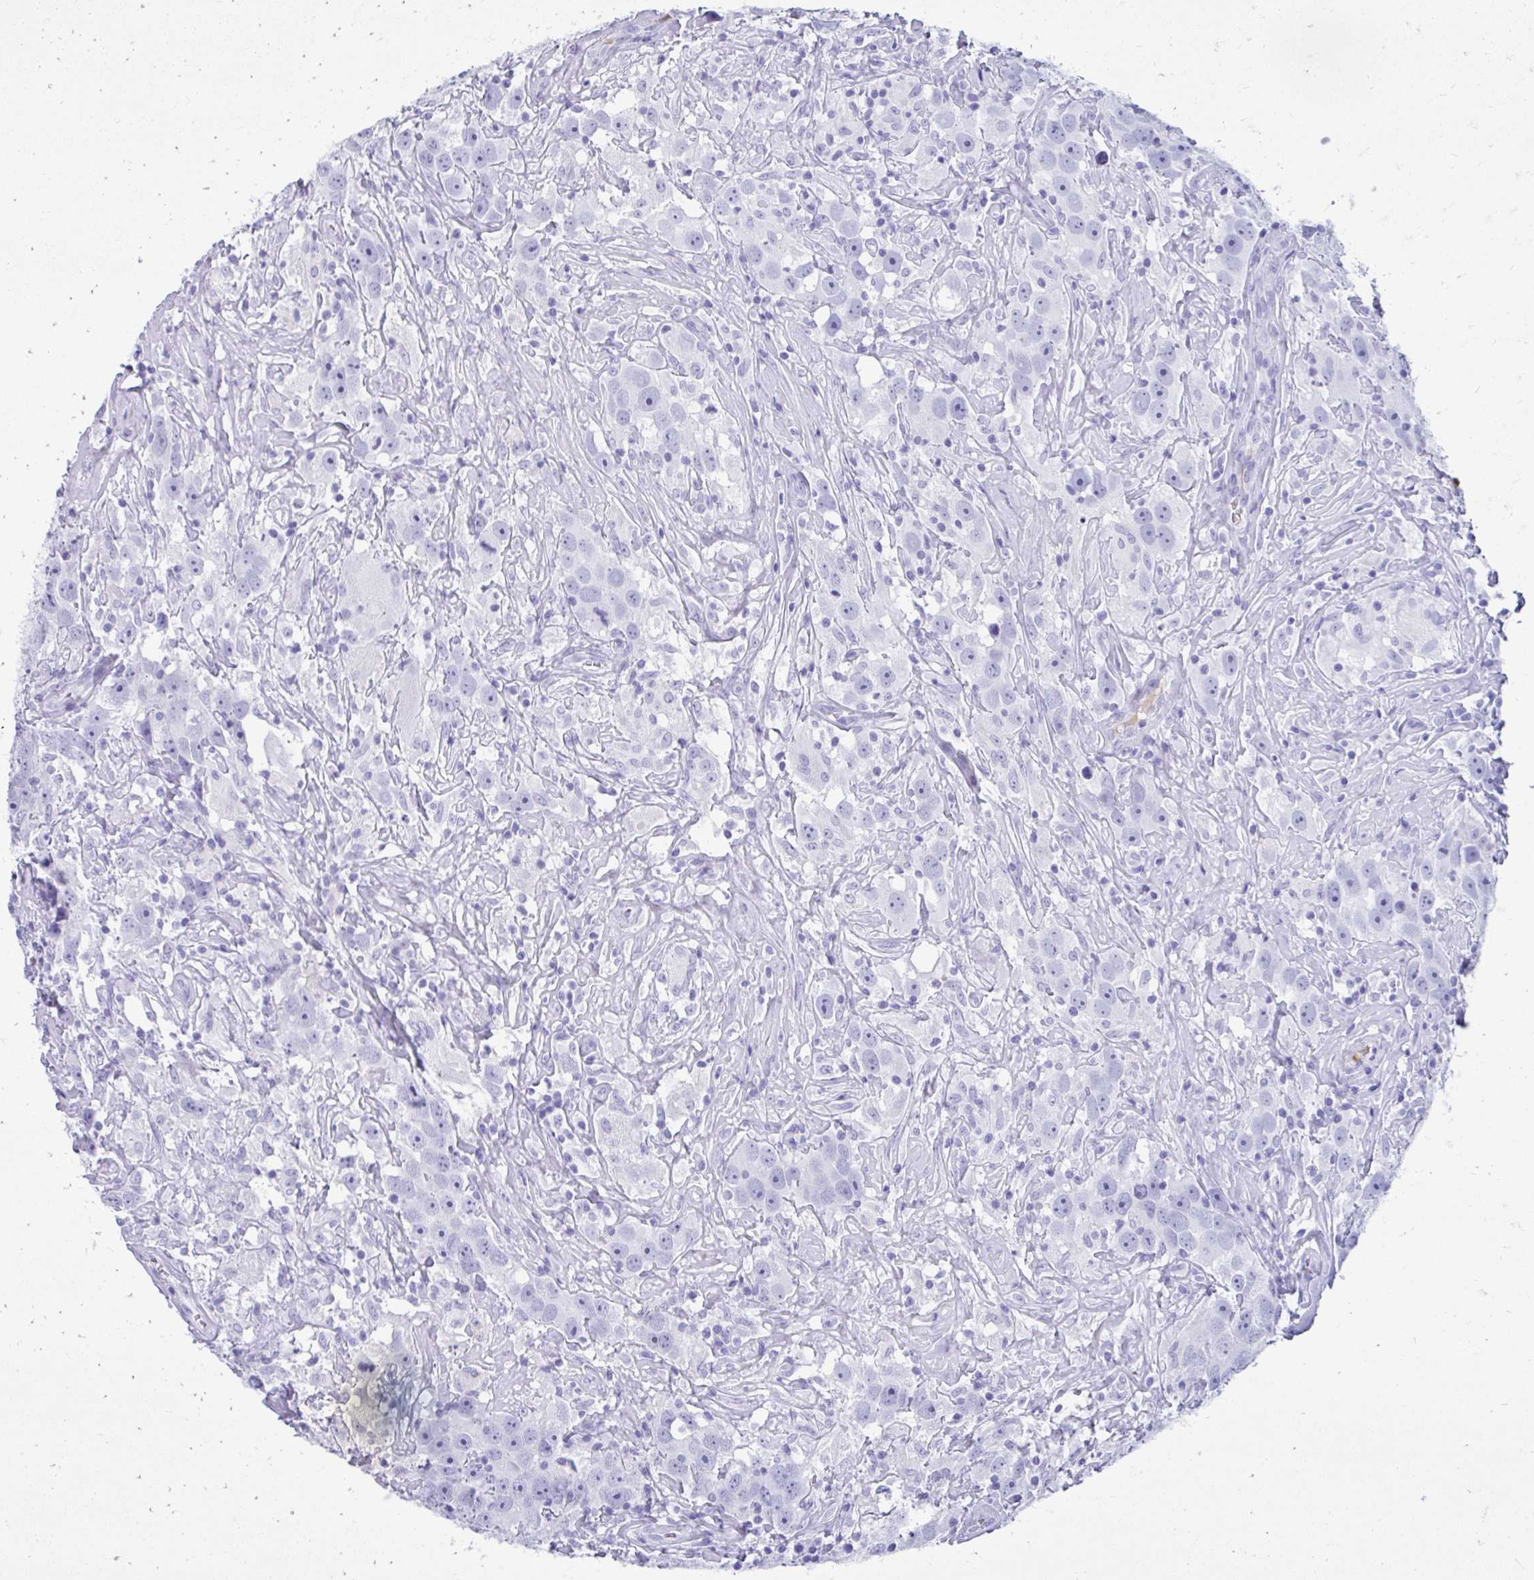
{"staining": {"intensity": "negative", "quantity": "none", "location": "none"}, "tissue": "testis cancer", "cell_type": "Tumor cells", "image_type": "cancer", "snomed": [{"axis": "morphology", "description": "Seminoma, NOS"}, {"axis": "topography", "description": "Testis"}], "caption": "Protein analysis of testis cancer demonstrates no significant staining in tumor cells.", "gene": "SMIM9", "patient": {"sex": "male", "age": 49}}